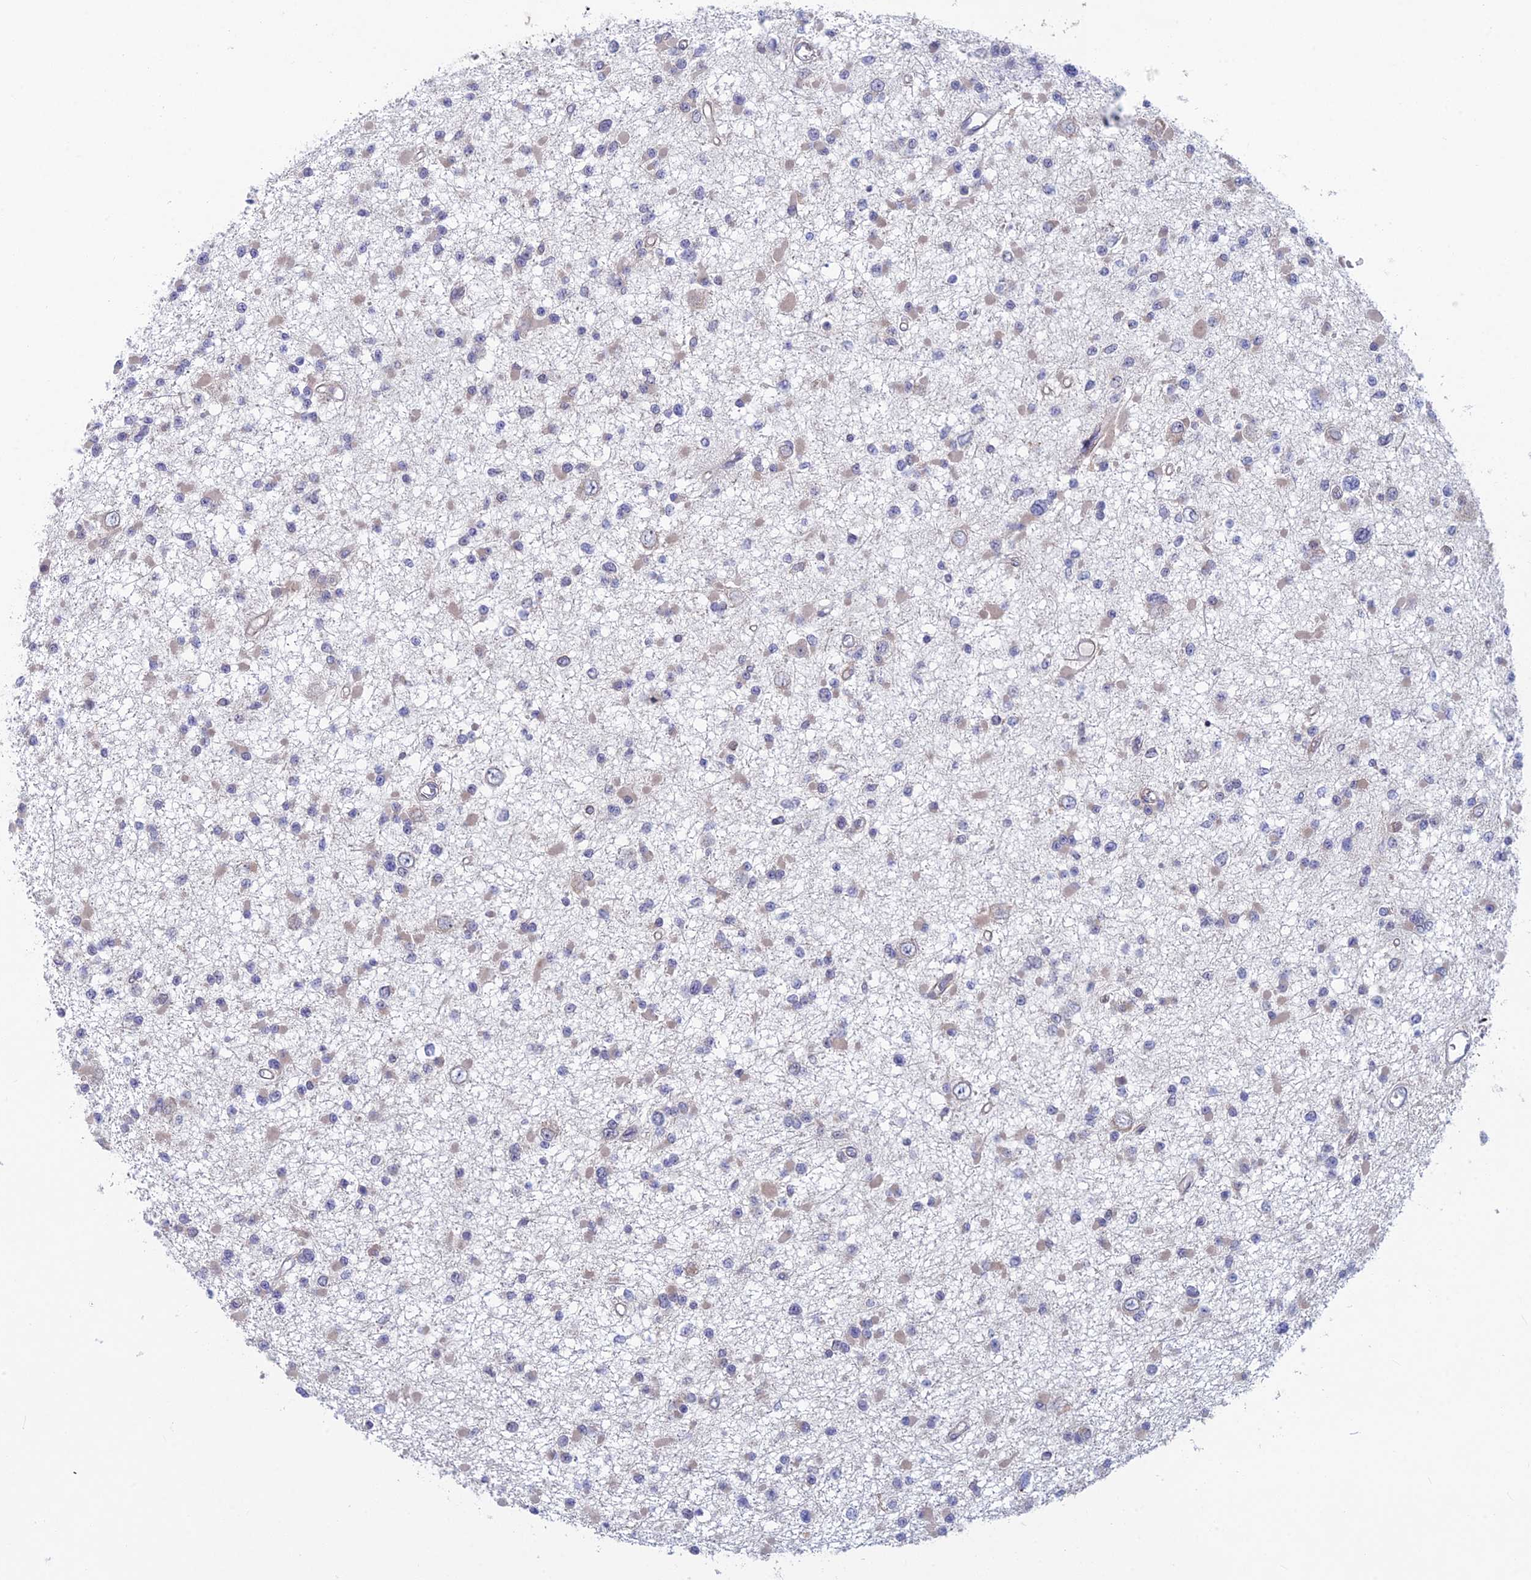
{"staining": {"intensity": "weak", "quantity": "<25%", "location": "cytoplasmic/membranous"}, "tissue": "glioma", "cell_type": "Tumor cells", "image_type": "cancer", "snomed": [{"axis": "morphology", "description": "Glioma, malignant, Low grade"}, {"axis": "topography", "description": "Brain"}], "caption": "A high-resolution photomicrograph shows immunohistochemistry staining of malignant low-grade glioma, which reveals no significant positivity in tumor cells. (DAB (3,3'-diaminobenzidine) IHC, high magnification).", "gene": "SRA1", "patient": {"sex": "female", "age": 22}}